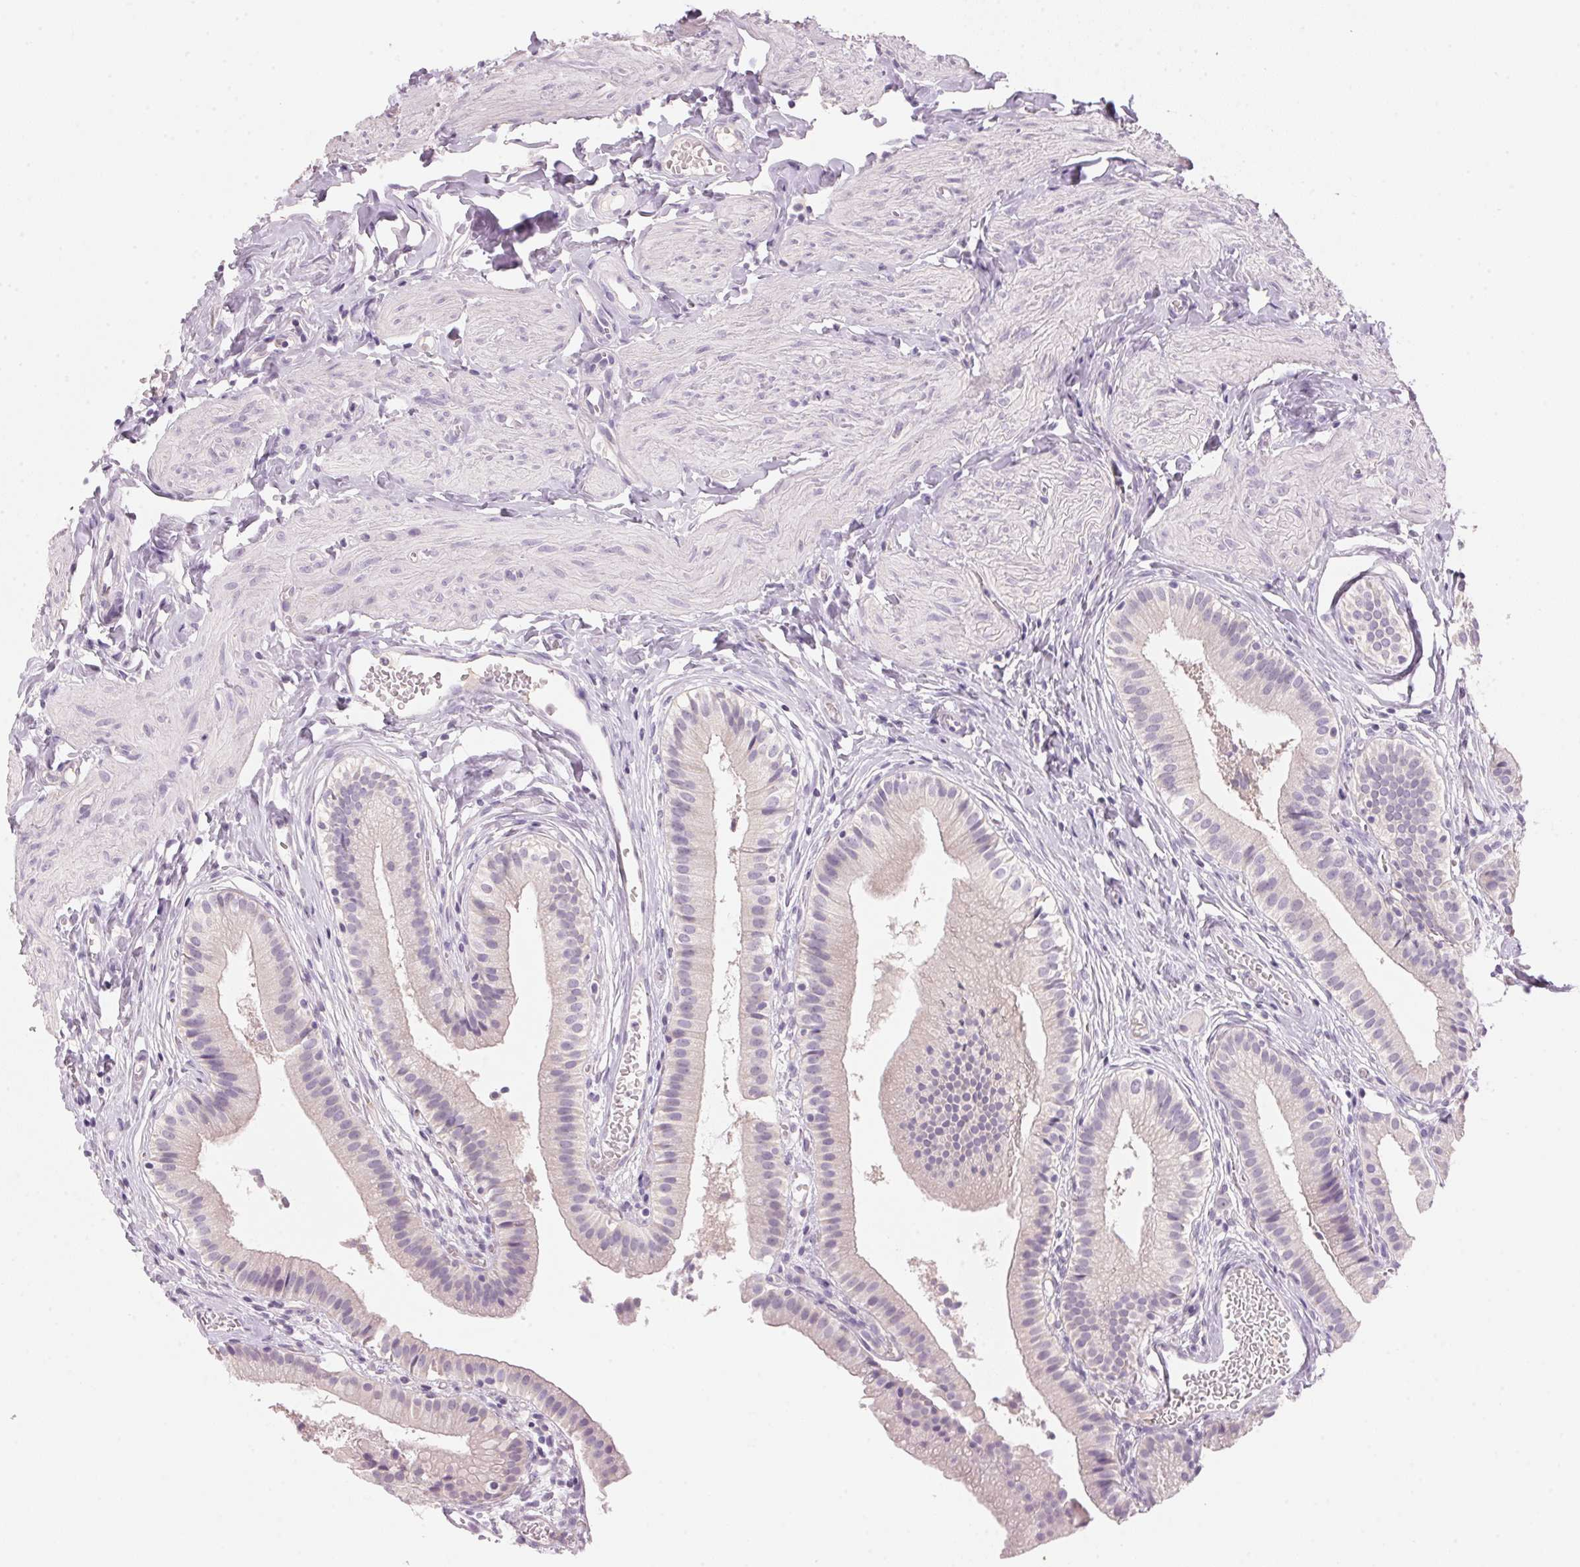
{"staining": {"intensity": "negative", "quantity": "none", "location": "none"}, "tissue": "gallbladder", "cell_type": "Glandular cells", "image_type": "normal", "snomed": [{"axis": "morphology", "description": "Normal tissue, NOS"}, {"axis": "topography", "description": "Gallbladder"}], "caption": "DAB immunohistochemical staining of benign human gallbladder displays no significant staining in glandular cells. The staining was performed using DAB (3,3'-diaminobenzidine) to visualize the protein expression in brown, while the nuclei were stained in blue with hematoxylin (Magnification: 20x).", "gene": "CYP11B1", "patient": {"sex": "female", "age": 47}}